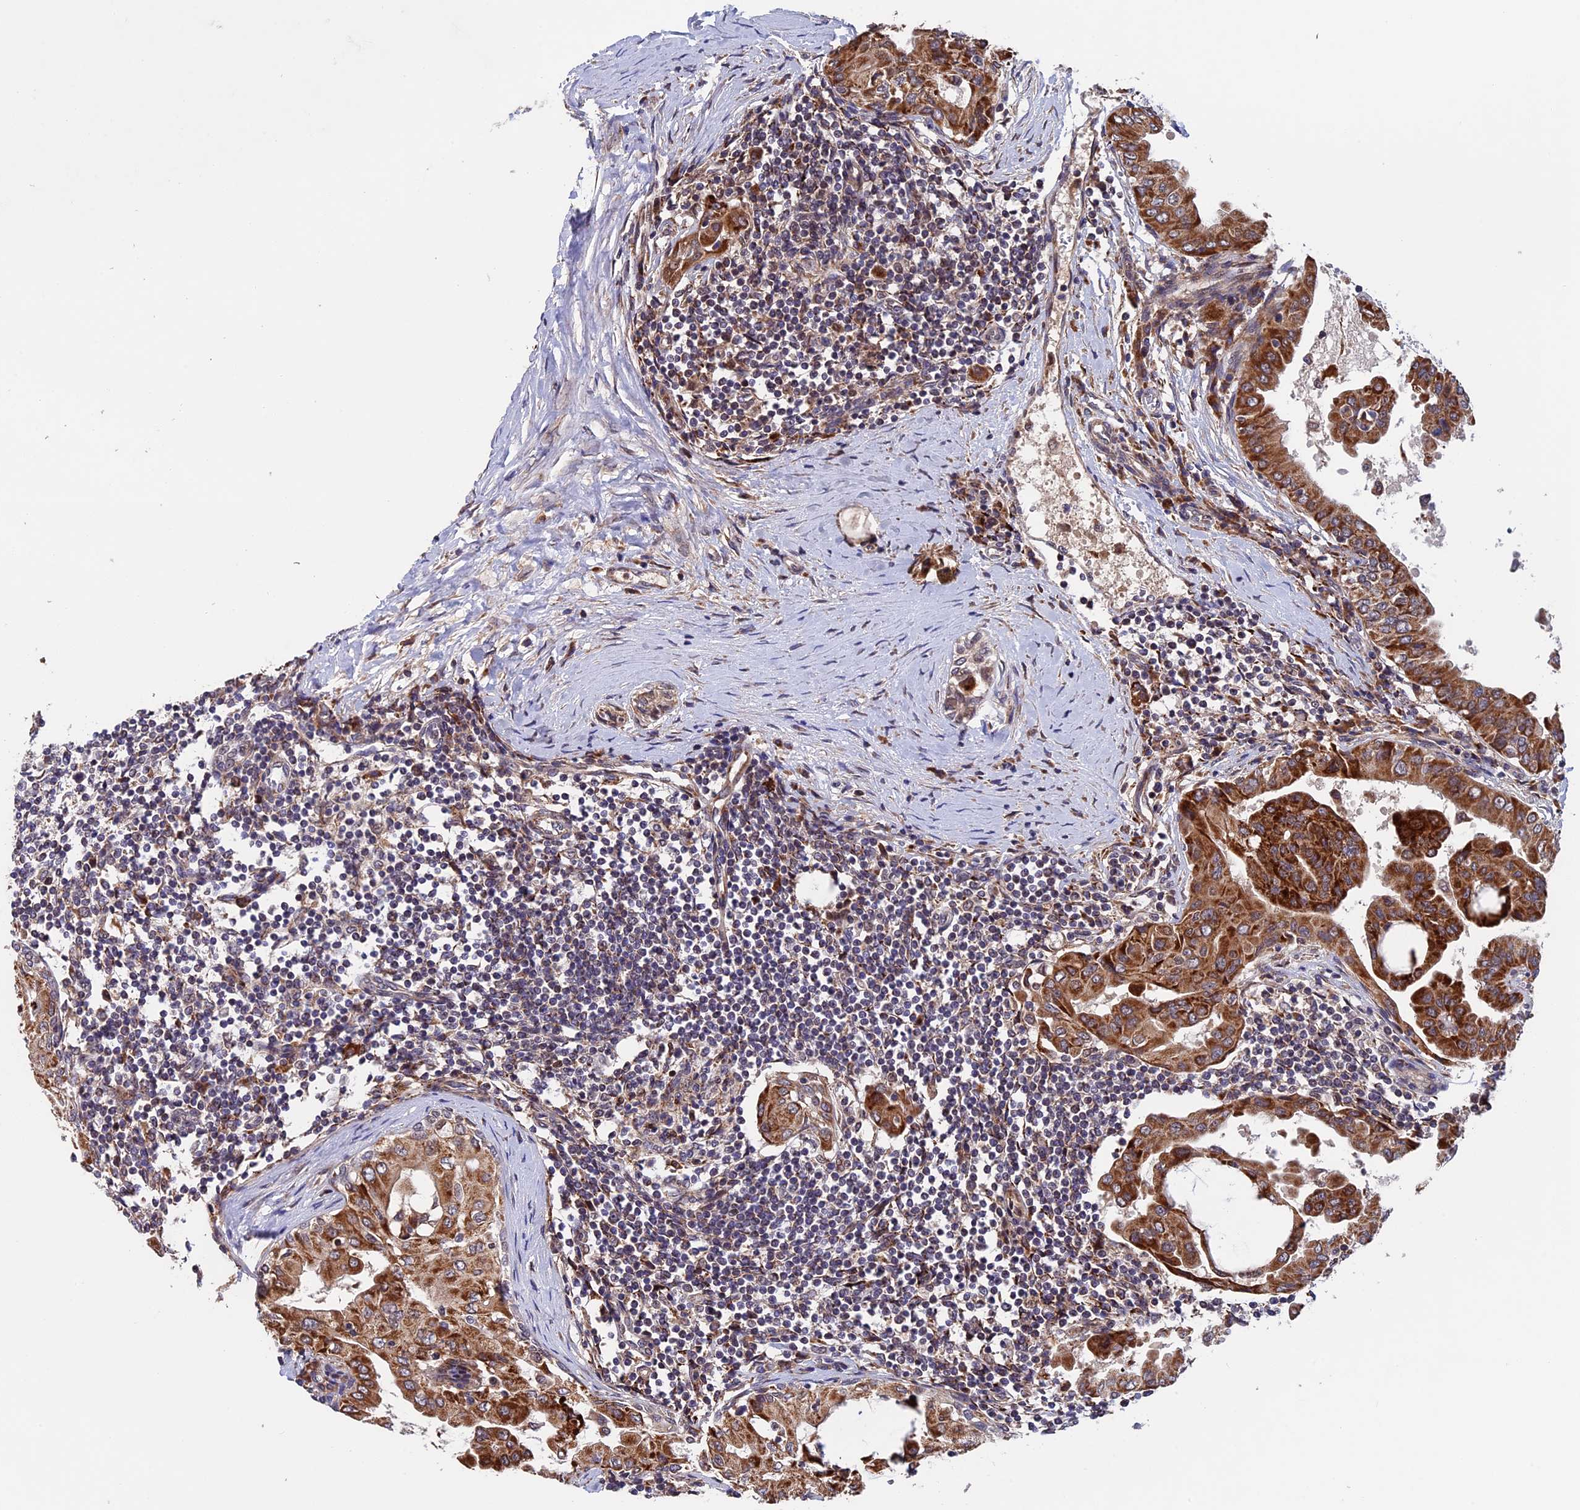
{"staining": {"intensity": "strong", "quantity": ">75%", "location": "cytoplasmic/membranous"}, "tissue": "thyroid cancer", "cell_type": "Tumor cells", "image_type": "cancer", "snomed": [{"axis": "morphology", "description": "Papillary adenocarcinoma, NOS"}, {"axis": "topography", "description": "Thyroid gland"}], "caption": "About >75% of tumor cells in thyroid cancer reveal strong cytoplasmic/membranous protein staining as visualized by brown immunohistochemical staining.", "gene": "RNF17", "patient": {"sex": "male", "age": 33}}